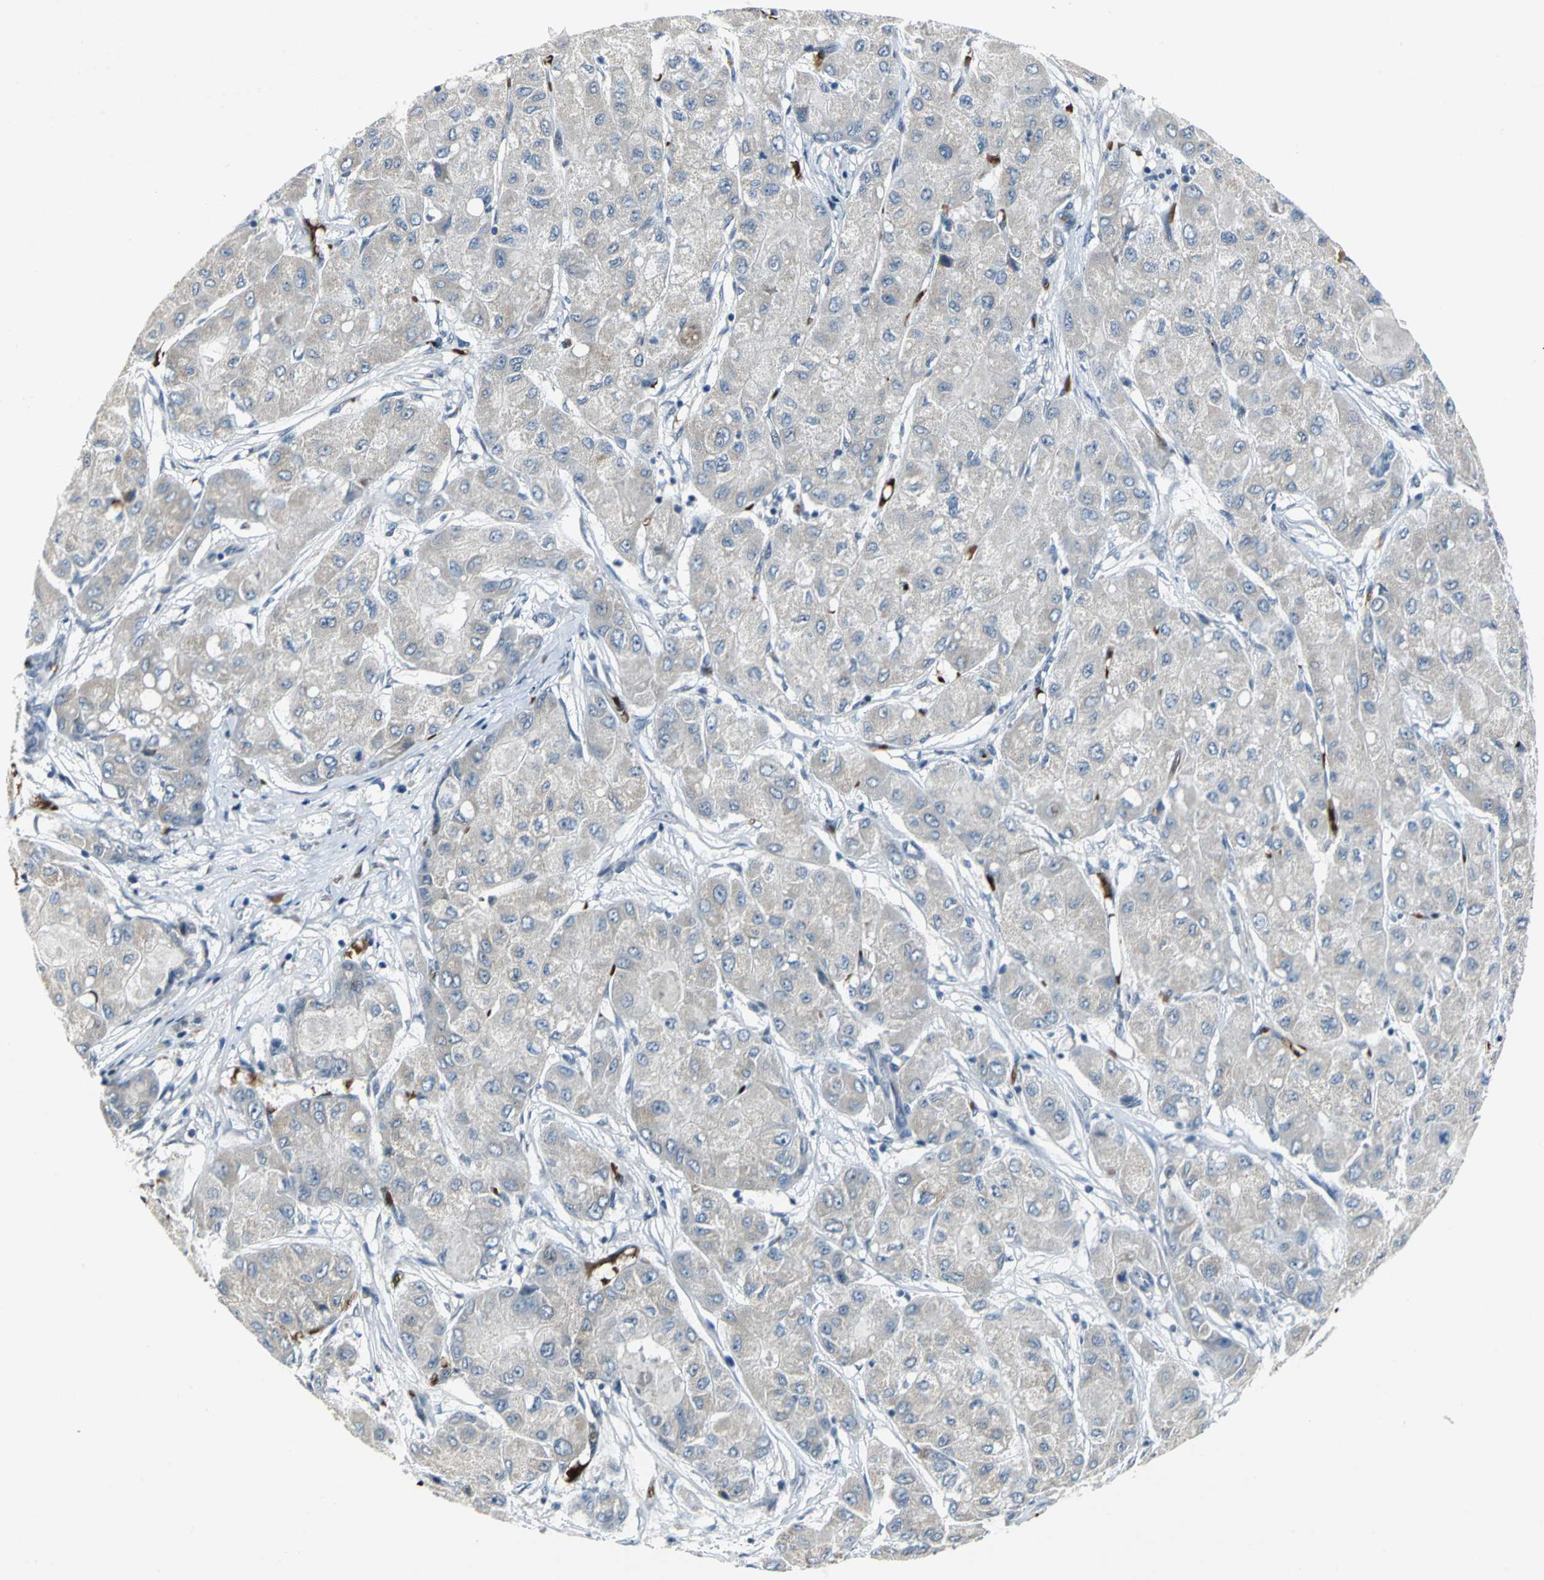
{"staining": {"intensity": "weak", "quantity": "<25%", "location": "nuclear"}, "tissue": "liver cancer", "cell_type": "Tumor cells", "image_type": "cancer", "snomed": [{"axis": "morphology", "description": "Carcinoma, Hepatocellular, NOS"}, {"axis": "topography", "description": "Liver"}], "caption": "Tumor cells are negative for brown protein staining in liver hepatocellular carcinoma. The staining is performed using DAB (3,3'-diaminobenzidine) brown chromogen with nuclei counter-stained in using hematoxylin.", "gene": "GLI3", "patient": {"sex": "male", "age": 80}}